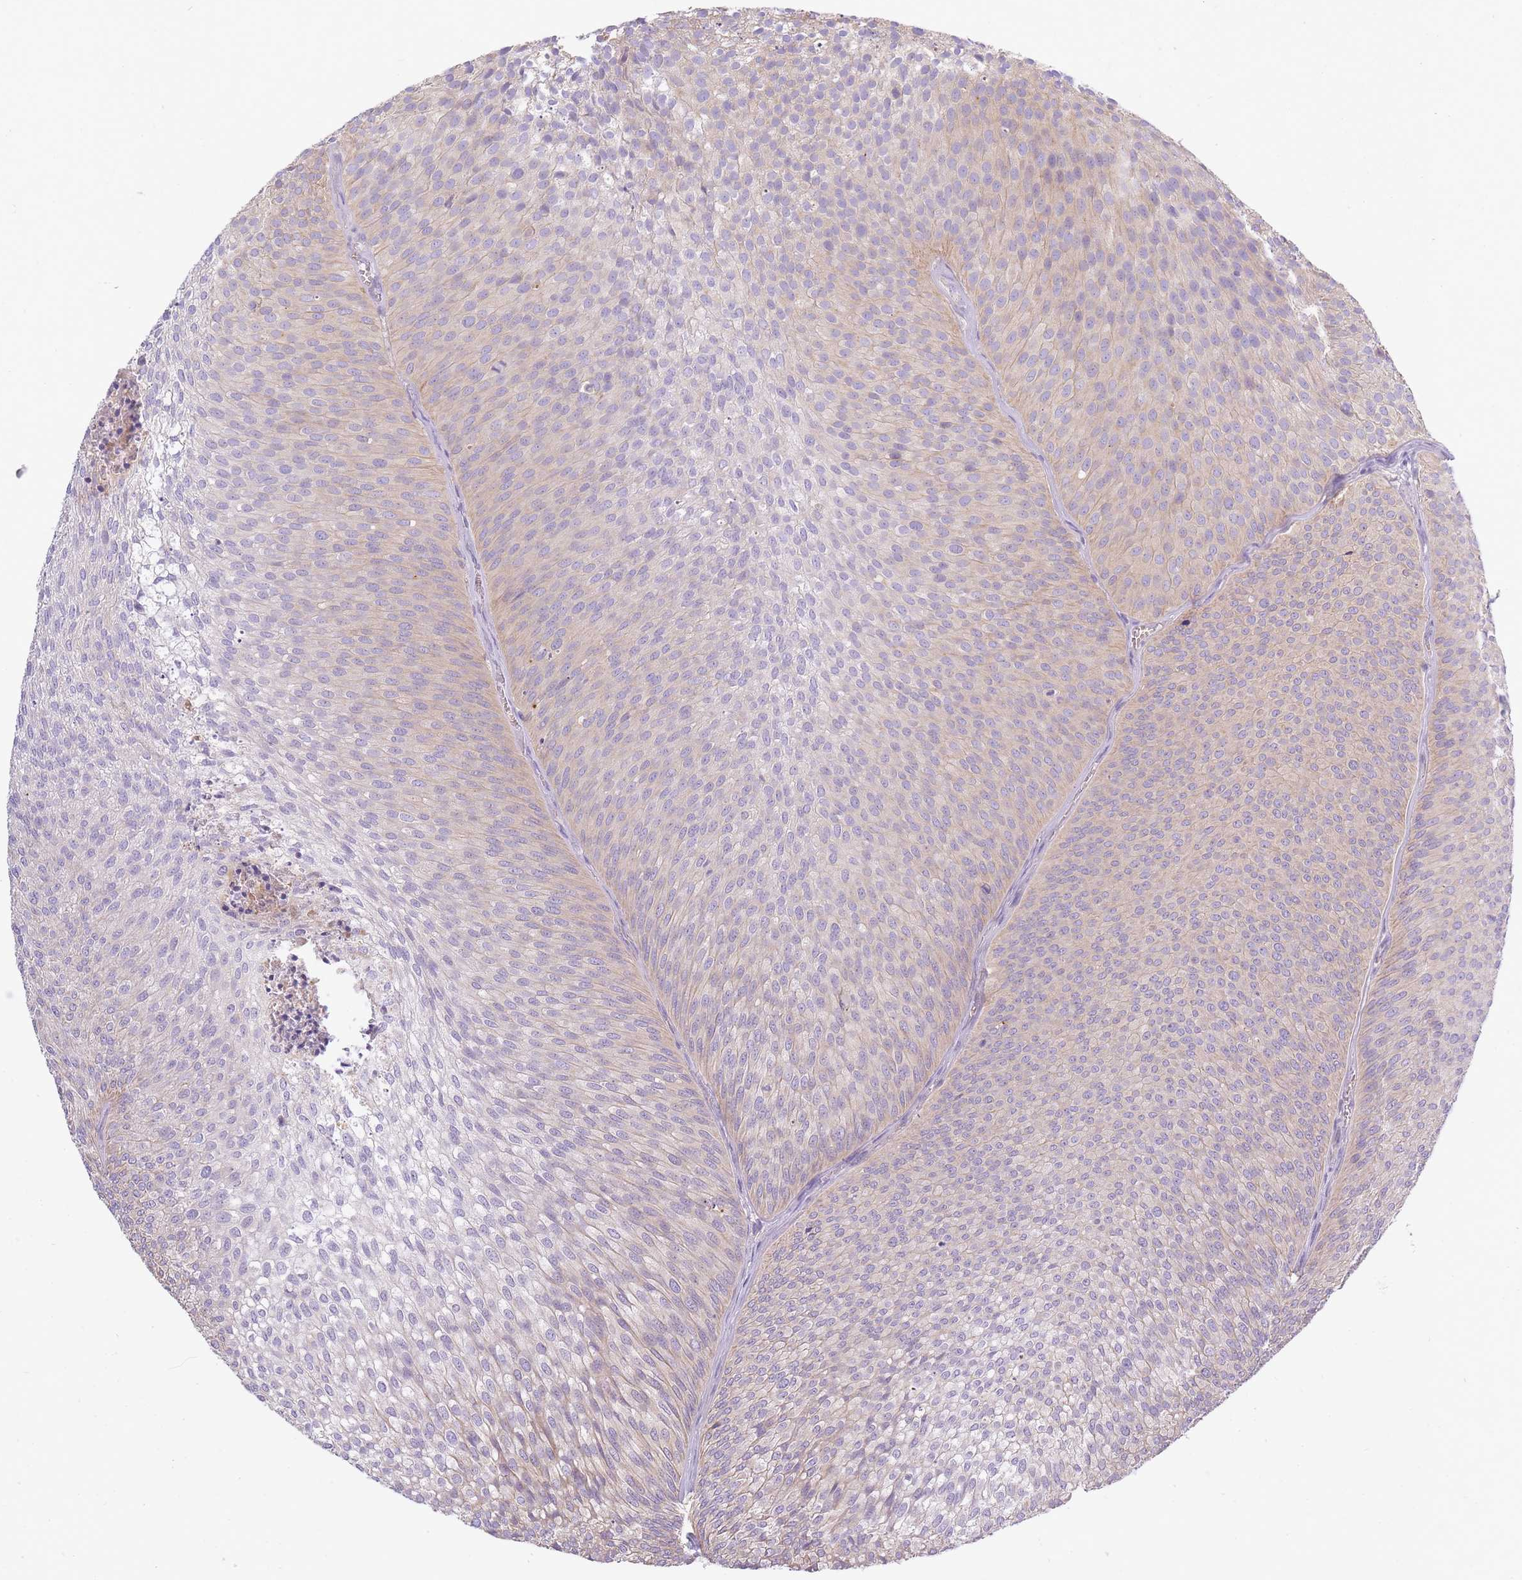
{"staining": {"intensity": "weak", "quantity": "<25%", "location": "cytoplasmic/membranous"}, "tissue": "urothelial cancer", "cell_type": "Tumor cells", "image_type": "cancer", "snomed": [{"axis": "morphology", "description": "Urothelial carcinoma, Low grade"}, {"axis": "topography", "description": "Urinary bladder"}], "caption": "This is an immunohistochemistry histopathology image of urothelial cancer. There is no expression in tumor cells.", "gene": "AP3M2", "patient": {"sex": "male", "age": 91}}